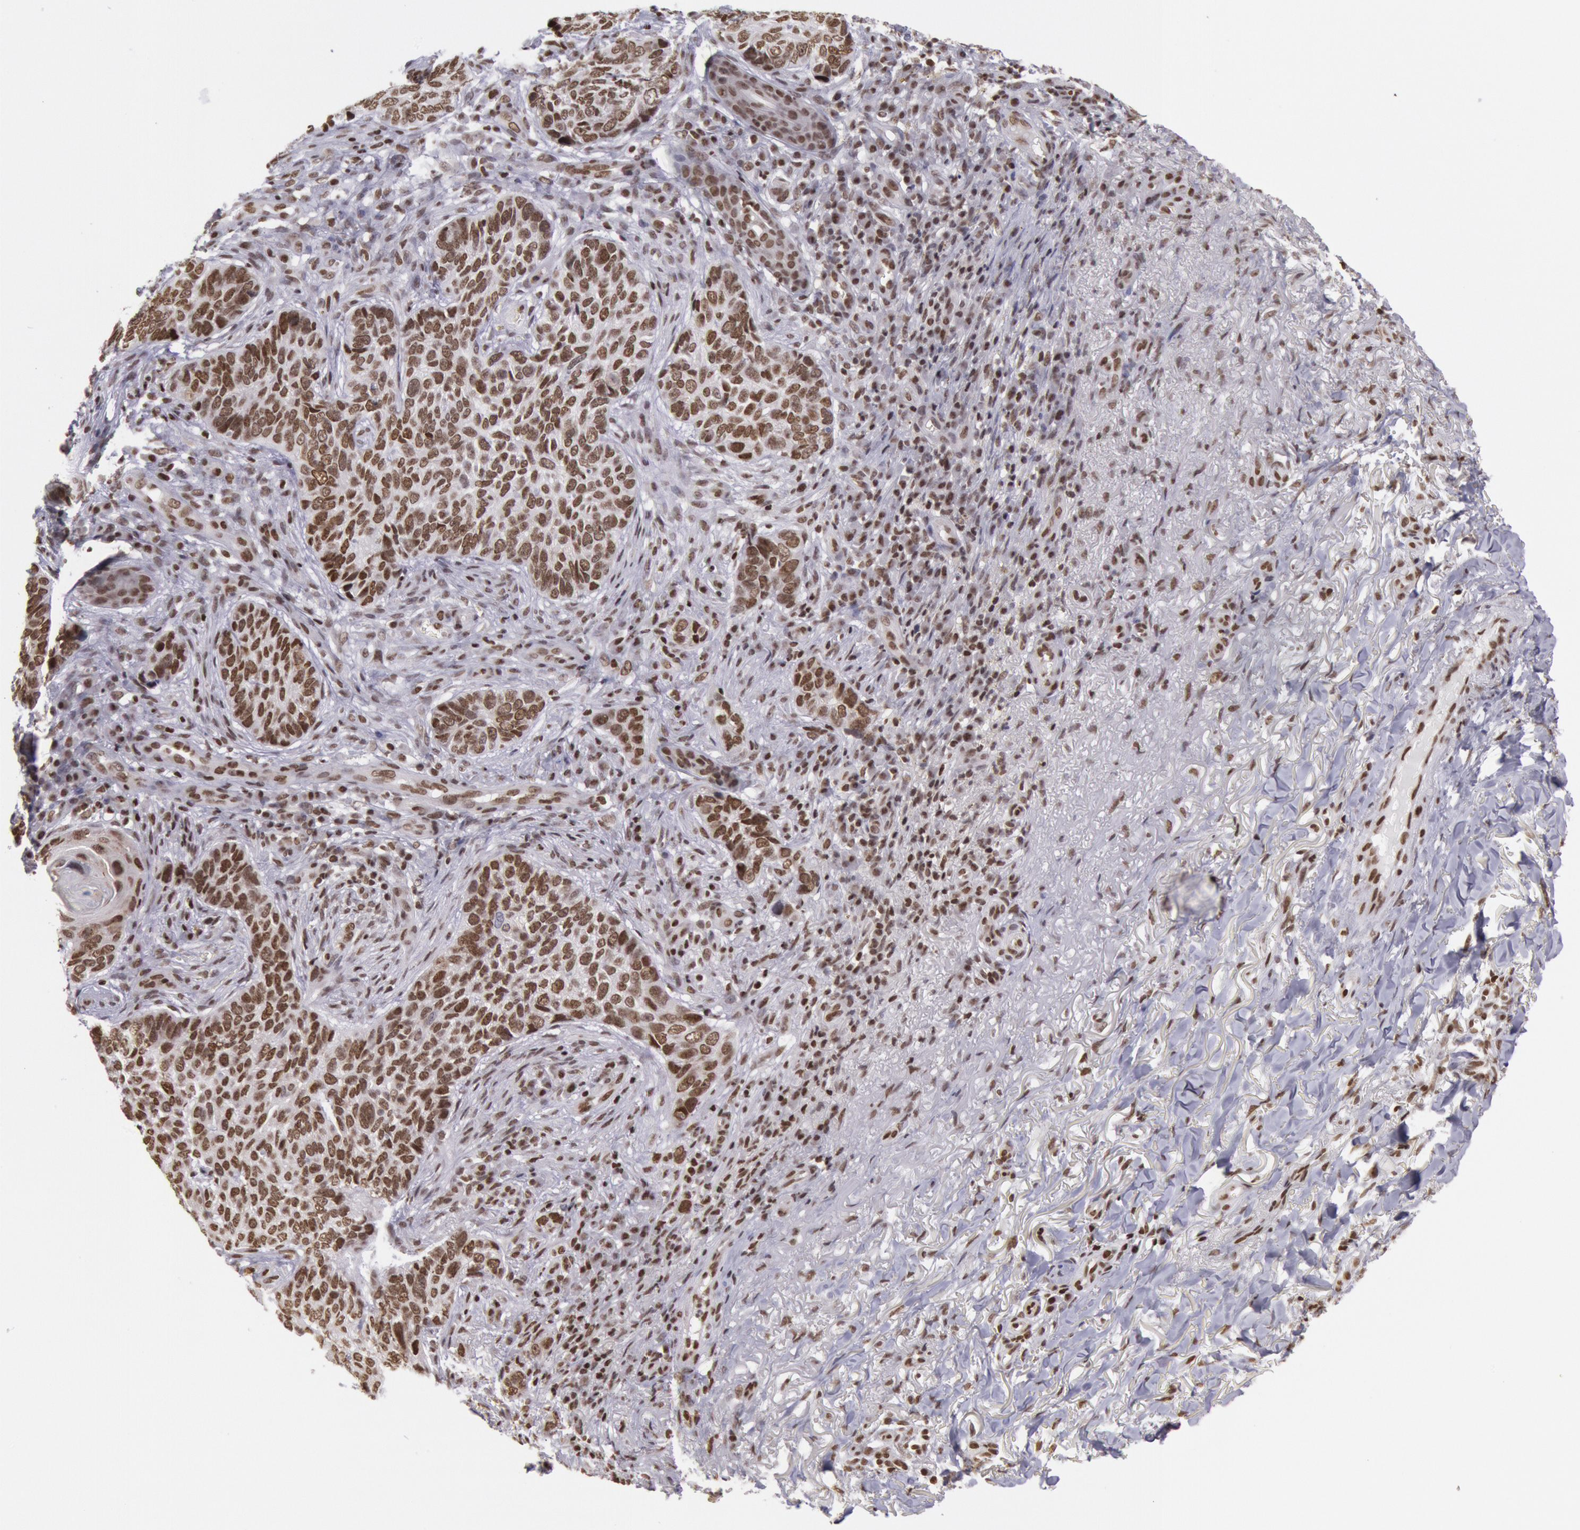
{"staining": {"intensity": "moderate", "quantity": ">75%", "location": "nuclear"}, "tissue": "skin cancer", "cell_type": "Tumor cells", "image_type": "cancer", "snomed": [{"axis": "morphology", "description": "Basal cell carcinoma"}, {"axis": "topography", "description": "Skin"}], "caption": "Protein expression analysis of basal cell carcinoma (skin) displays moderate nuclear positivity in about >75% of tumor cells.", "gene": "NKAP", "patient": {"sex": "male", "age": 81}}